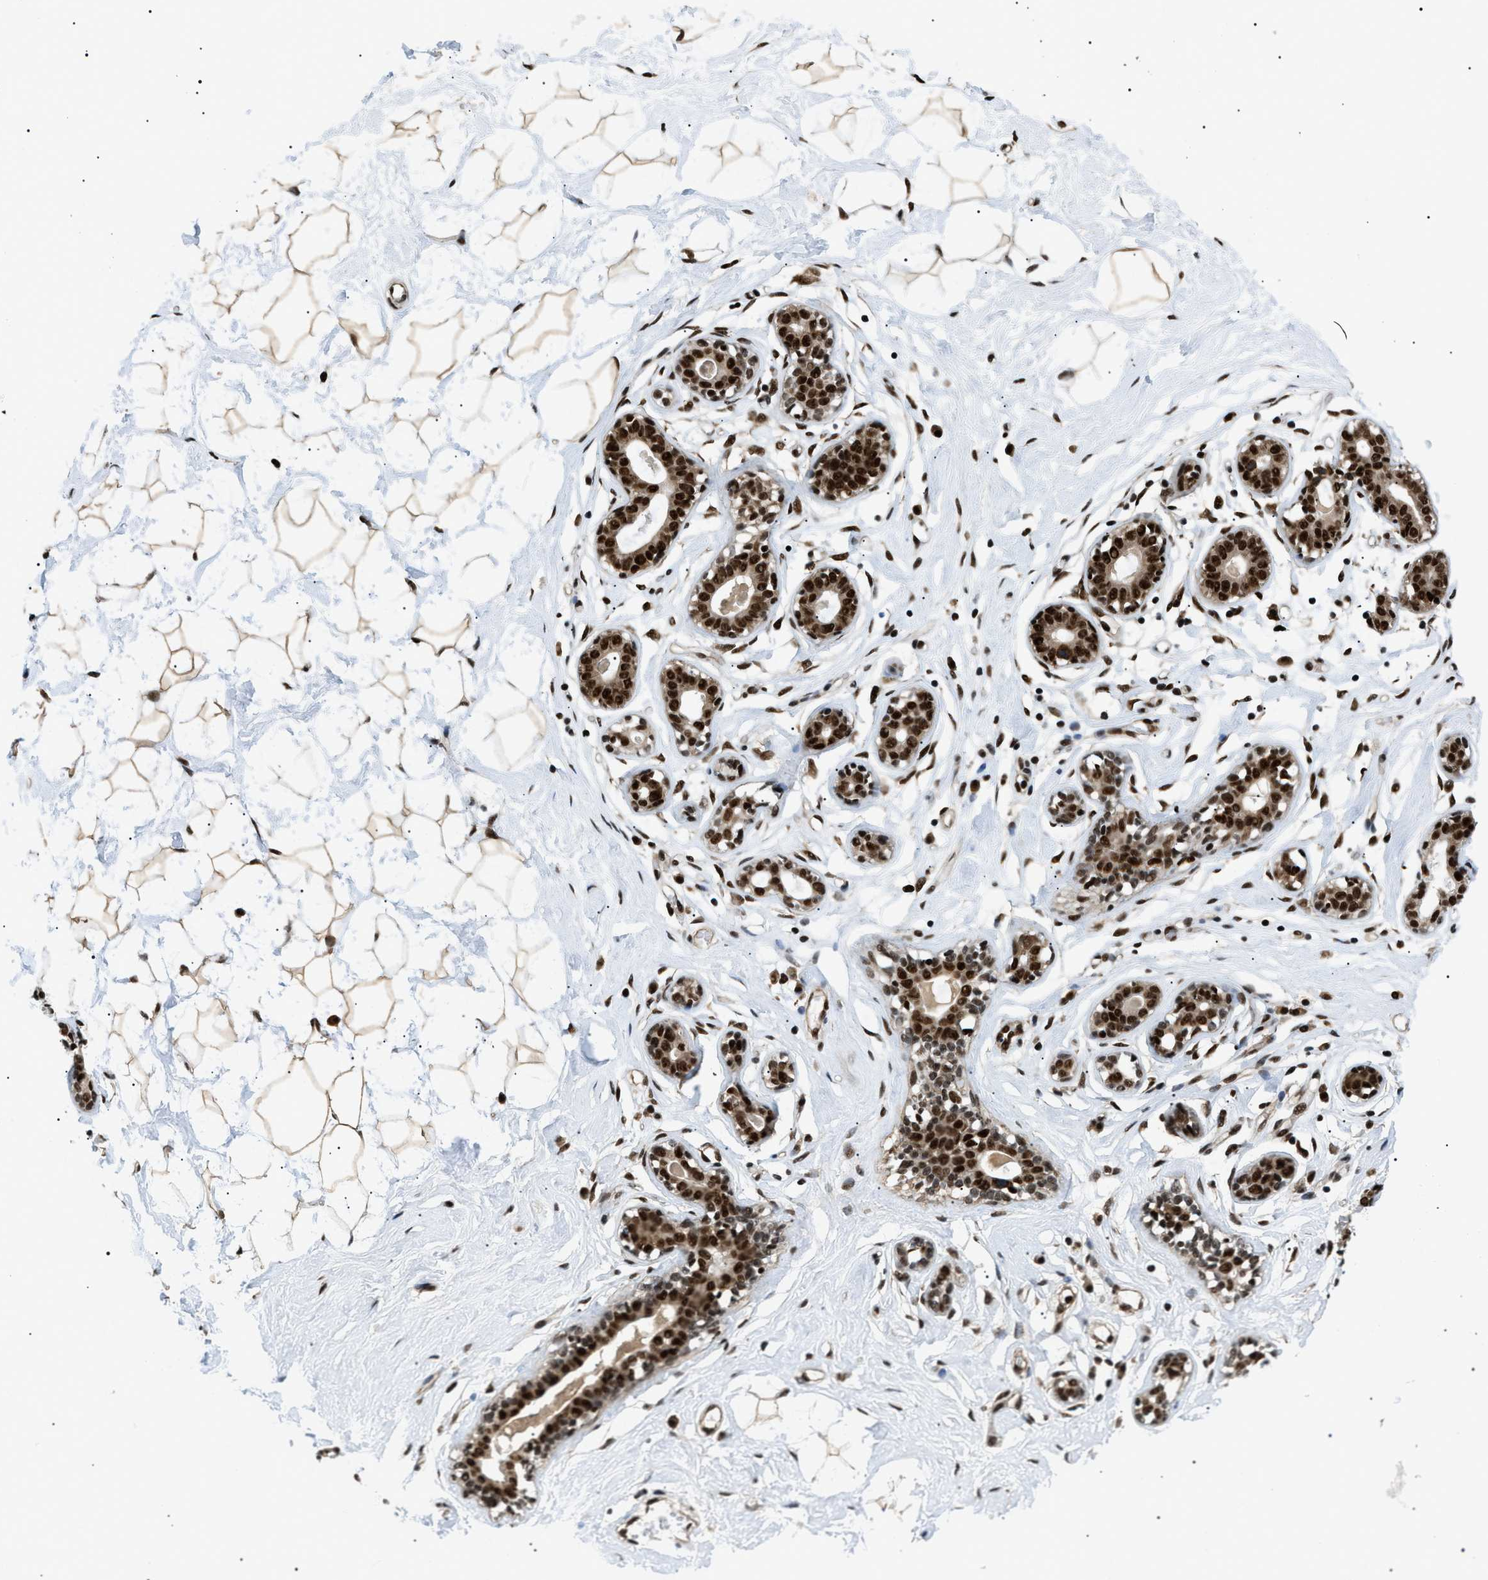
{"staining": {"intensity": "weak", "quantity": "25%-75%", "location": "cytoplasmic/membranous"}, "tissue": "breast", "cell_type": "Adipocytes", "image_type": "normal", "snomed": [{"axis": "morphology", "description": "Normal tissue, NOS"}, {"axis": "topography", "description": "Breast"}], "caption": "Breast stained with DAB (3,3'-diaminobenzidine) IHC exhibits low levels of weak cytoplasmic/membranous expression in about 25%-75% of adipocytes.", "gene": "CWC25", "patient": {"sex": "female", "age": 23}}